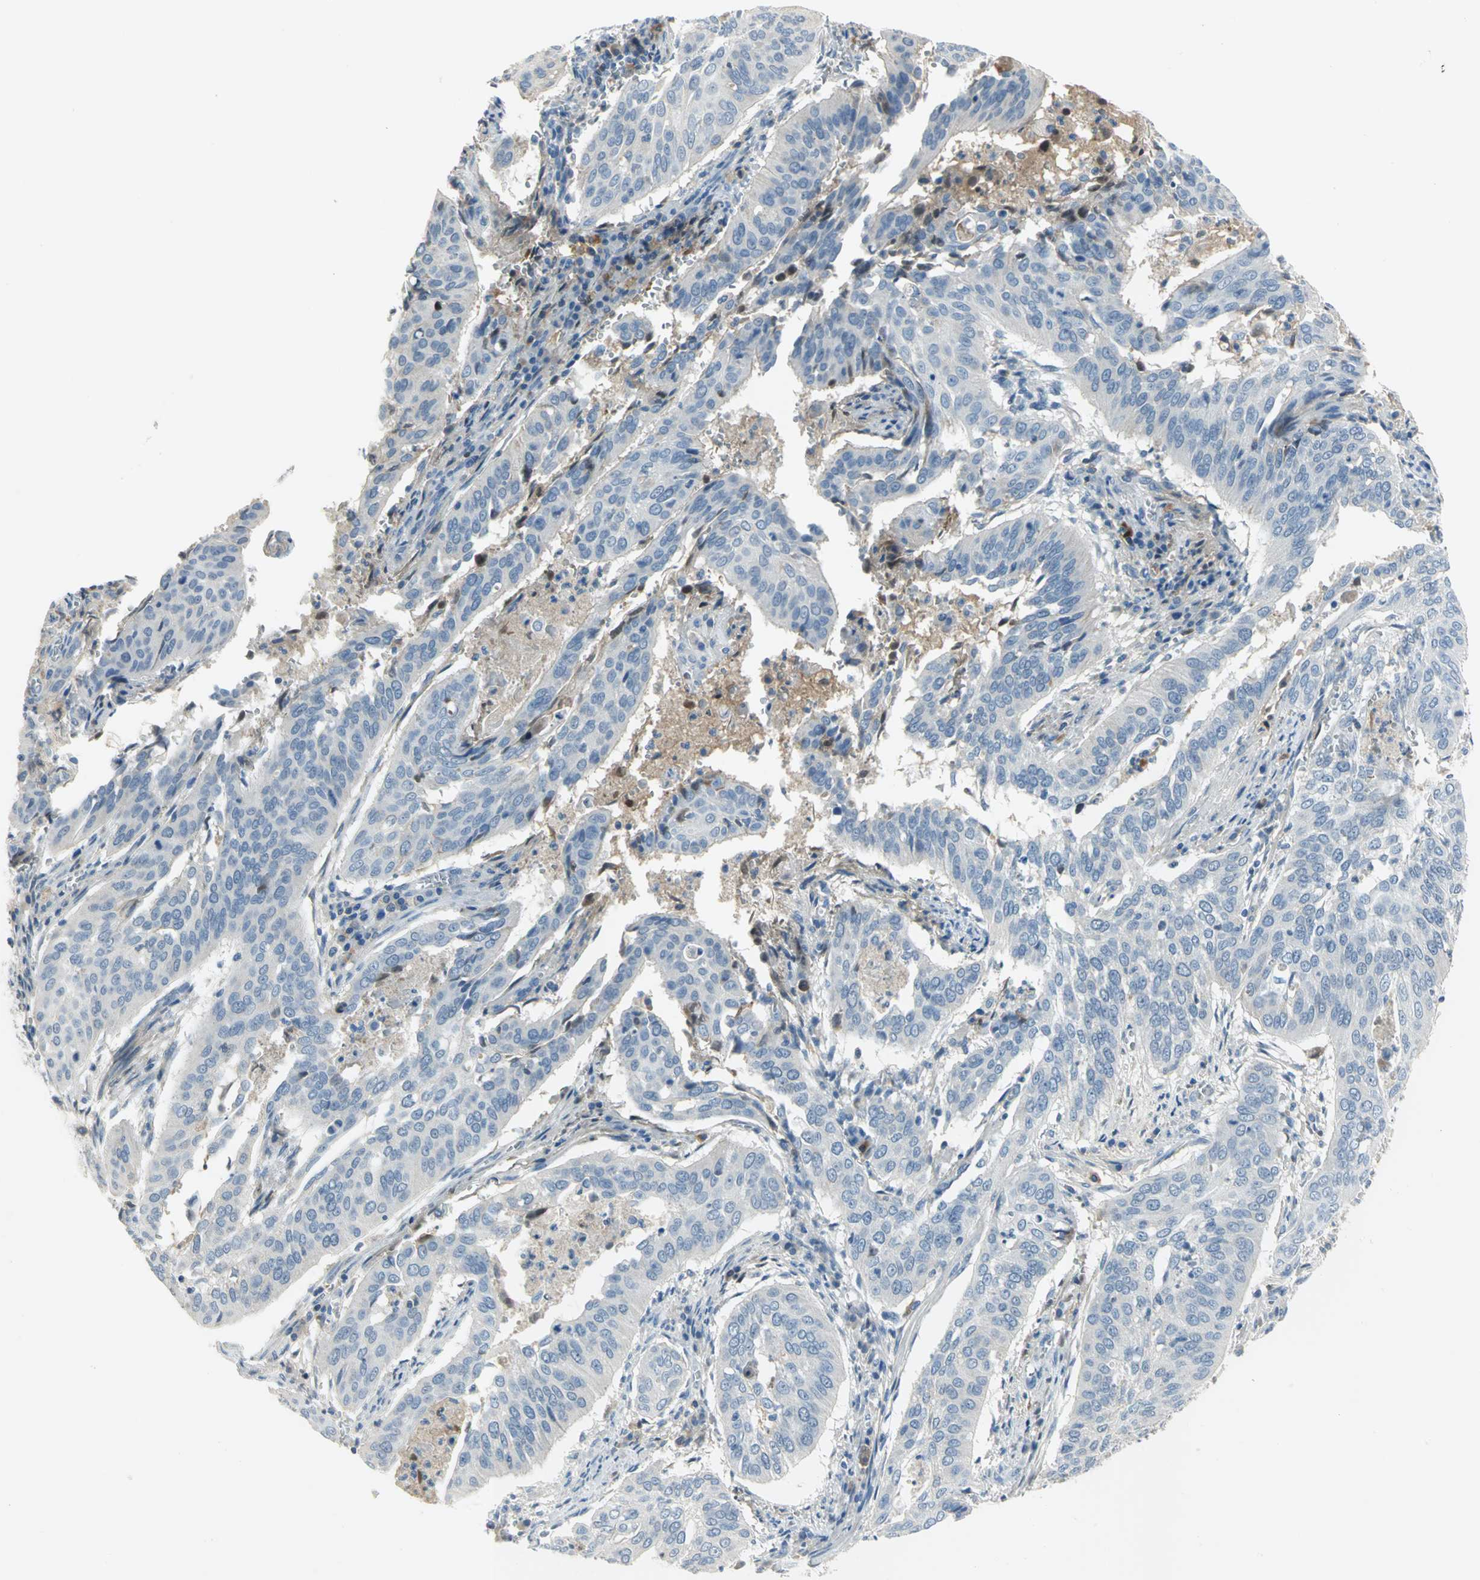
{"staining": {"intensity": "negative", "quantity": "none", "location": "none"}, "tissue": "cervical cancer", "cell_type": "Tumor cells", "image_type": "cancer", "snomed": [{"axis": "morphology", "description": "Squamous cell carcinoma, NOS"}, {"axis": "topography", "description": "Cervix"}], "caption": "Tumor cells show no significant protein expression in cervical cancer (squamous cell carcinoma). Nuclei are stained in blue.", "gene": "ZIC1", "patient": {"sex": "female", "age": 39}}